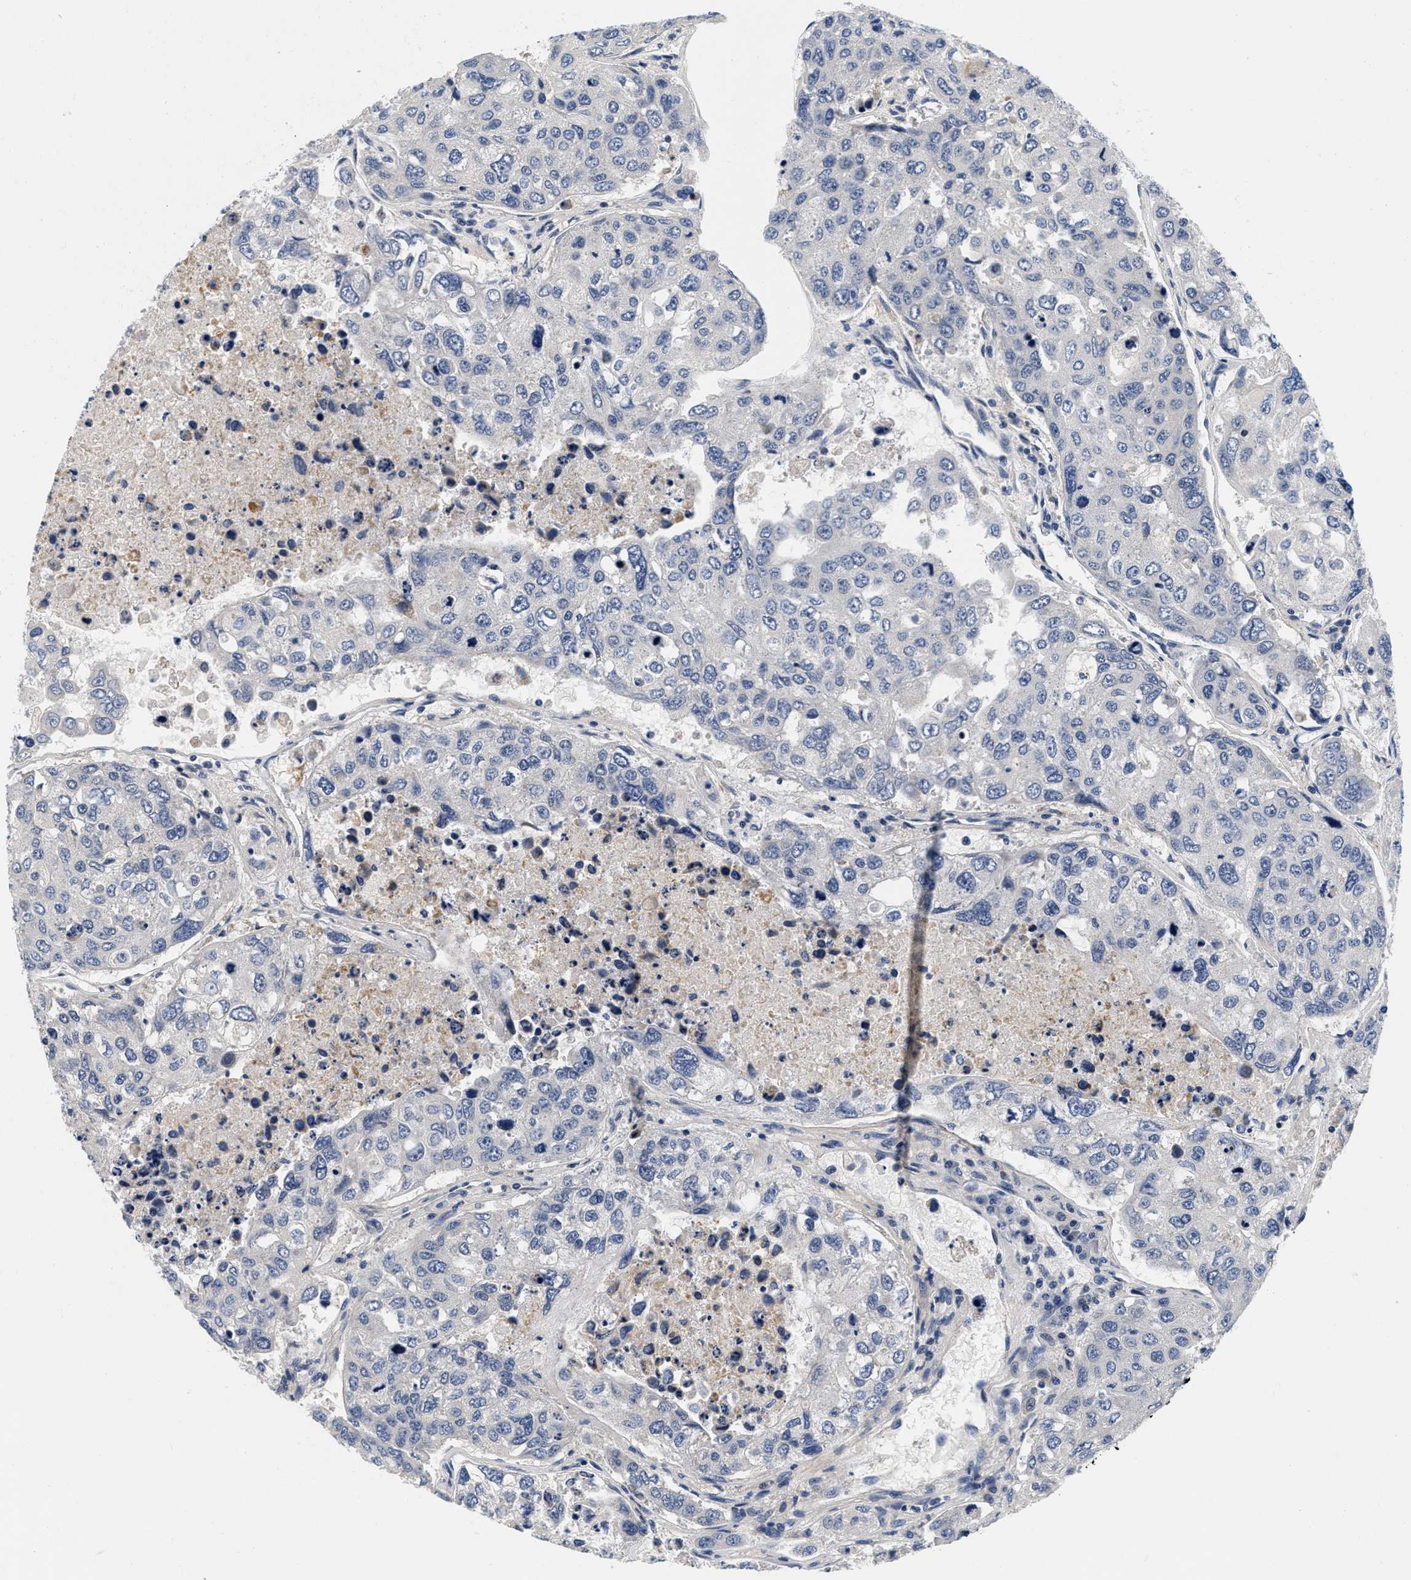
{"staining": {"intensity": "negative", "quantity": "none", "location": "none"}, "tissue": "urothelial cancer", "cell_type": "Tumor cells", "image_type": "cancer", "snomed": [{"axis": "morphology", "description": "Urothelial carcinoma, High grade"}, {"axis": "topography", "description": "Lymph node"}, {"axis": "topography", "description": "Urinary bladder"}], "caption": "The image displays no staining of tumor cells in urothelial cancer.", "gene": "PDP1", "patient": {"sex": "male", "age": 51}}